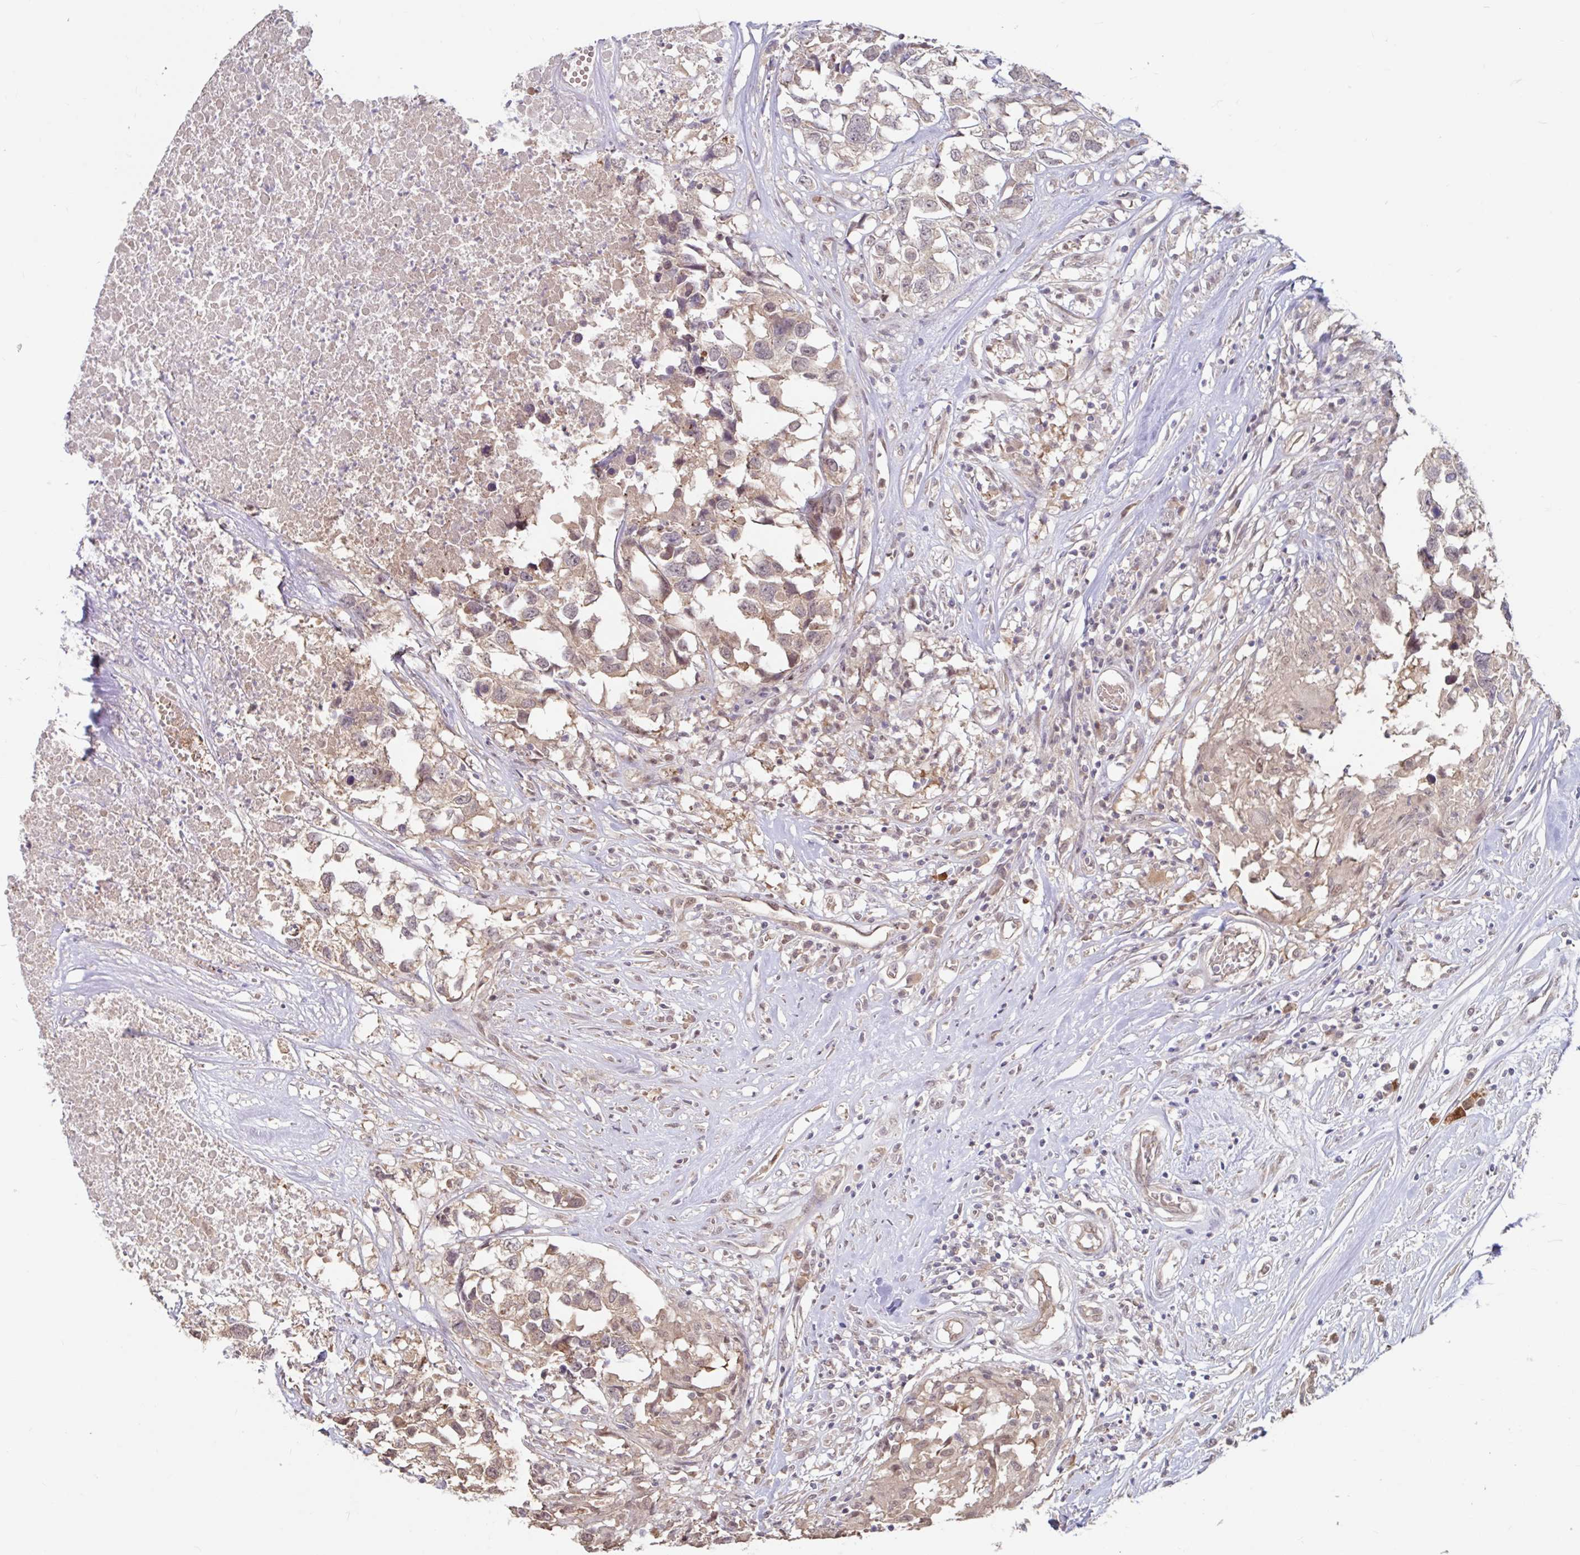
{"staining": {"intensity": "weak", "quantity": ">75%", "location": "cytoplasmic/membranous,nuclear"}, "tissue": "testis cancer", "cell_type": "Tumor cells", "image_type": "cancer", "snomed": [{"axis": "morphology", "description": "Carcinoma, Embryonal, NOS"}, {"axis": "topography", "description": "Testis"}], "caption": "Tumor cells exhibit low levels of weak cytoplasmic/membranous and nuclear staining in about >75% of cells in human embryonal carcinoma (testis).", "gene": "STYXL1", "patient": {"sex": "male", "age": 83}}